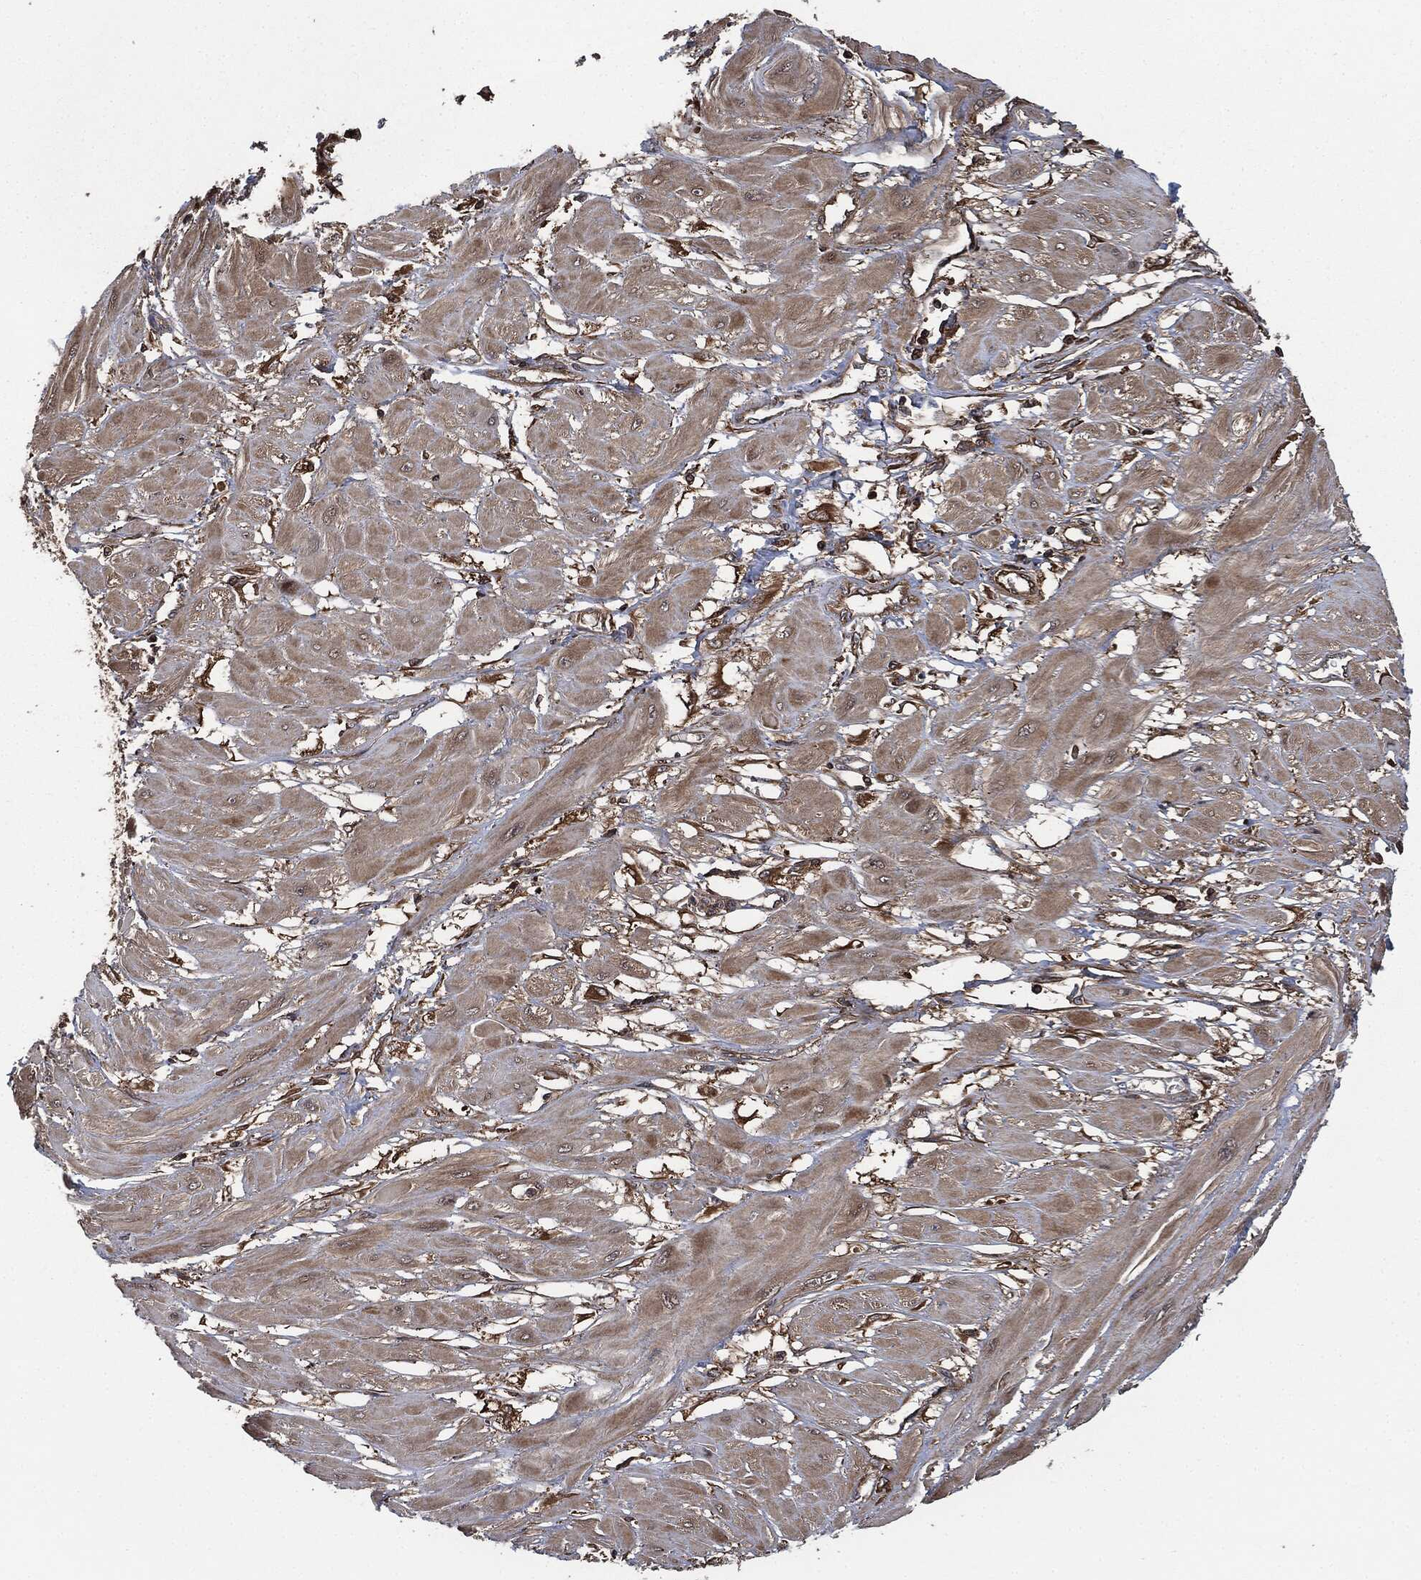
{"staining": {"intensity": "weak", "quantity": ">75%", "location": "cytoplasmic/membranous"}, "tissue": "cervical cancer", "cell_type": "Tumor cells", "image_type": "cancer", "snomed": [{"axis": "morphology", "description": "Squamous cell carcinoma, NOS"}, {"axis": "topography", "description": "Cervix"}], "caption": "Cervical cancer (squamous cell carcinoma) stained for a protein exhibits weak cytoplasmic/membranous positivity in tumor cells. (DAB (3,3'-diaminobenzidine) IHC, brown staining for protein, blue staining for nuclei).", "gene": "RAP1GDS1", "patient": {"sex": "female", "age": 34}}